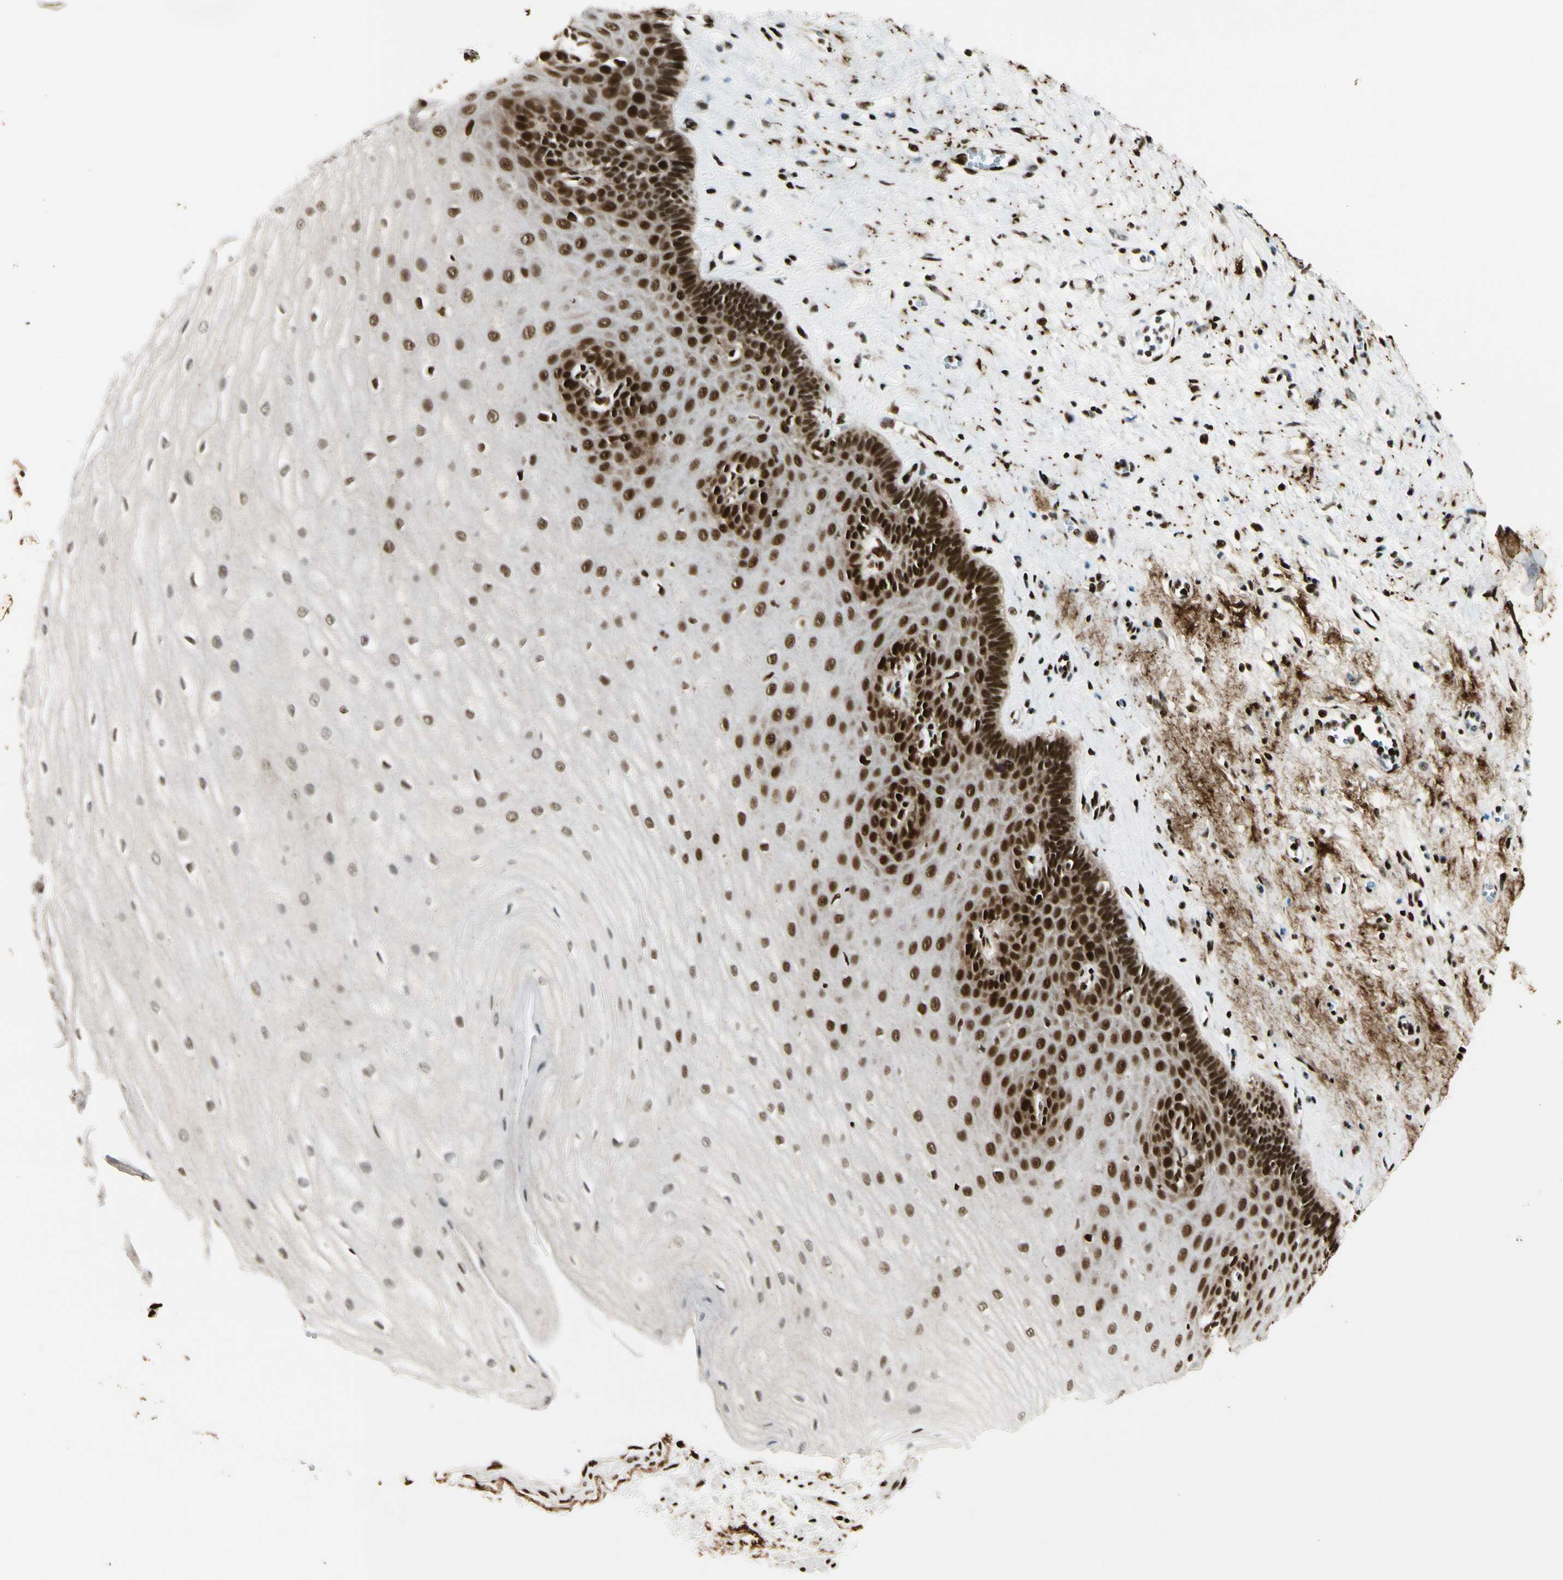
{"staining": {"intensity": "strong", "quantity": ">75%", "location": "nuclear"}, "tissue": "esophagus", "cell_type": "Squamous epithelial cells", "image_type": "normal", "snomed": [{"axis": "morphology", "description": "Normal tissue, NOS"}, {"axis": "morphology", "description": "Squamous cell carcinoma, NOS"}, {"axis": "topography", "description": "Esophagus"}], "caption": "This photomicrograph displays IHC staining of normal esophagus, with high strong nuclear expression in about >75% of squamous epithelial cells.", "gene": "FUS", "patient": {"sex": "male", "age": 65}}